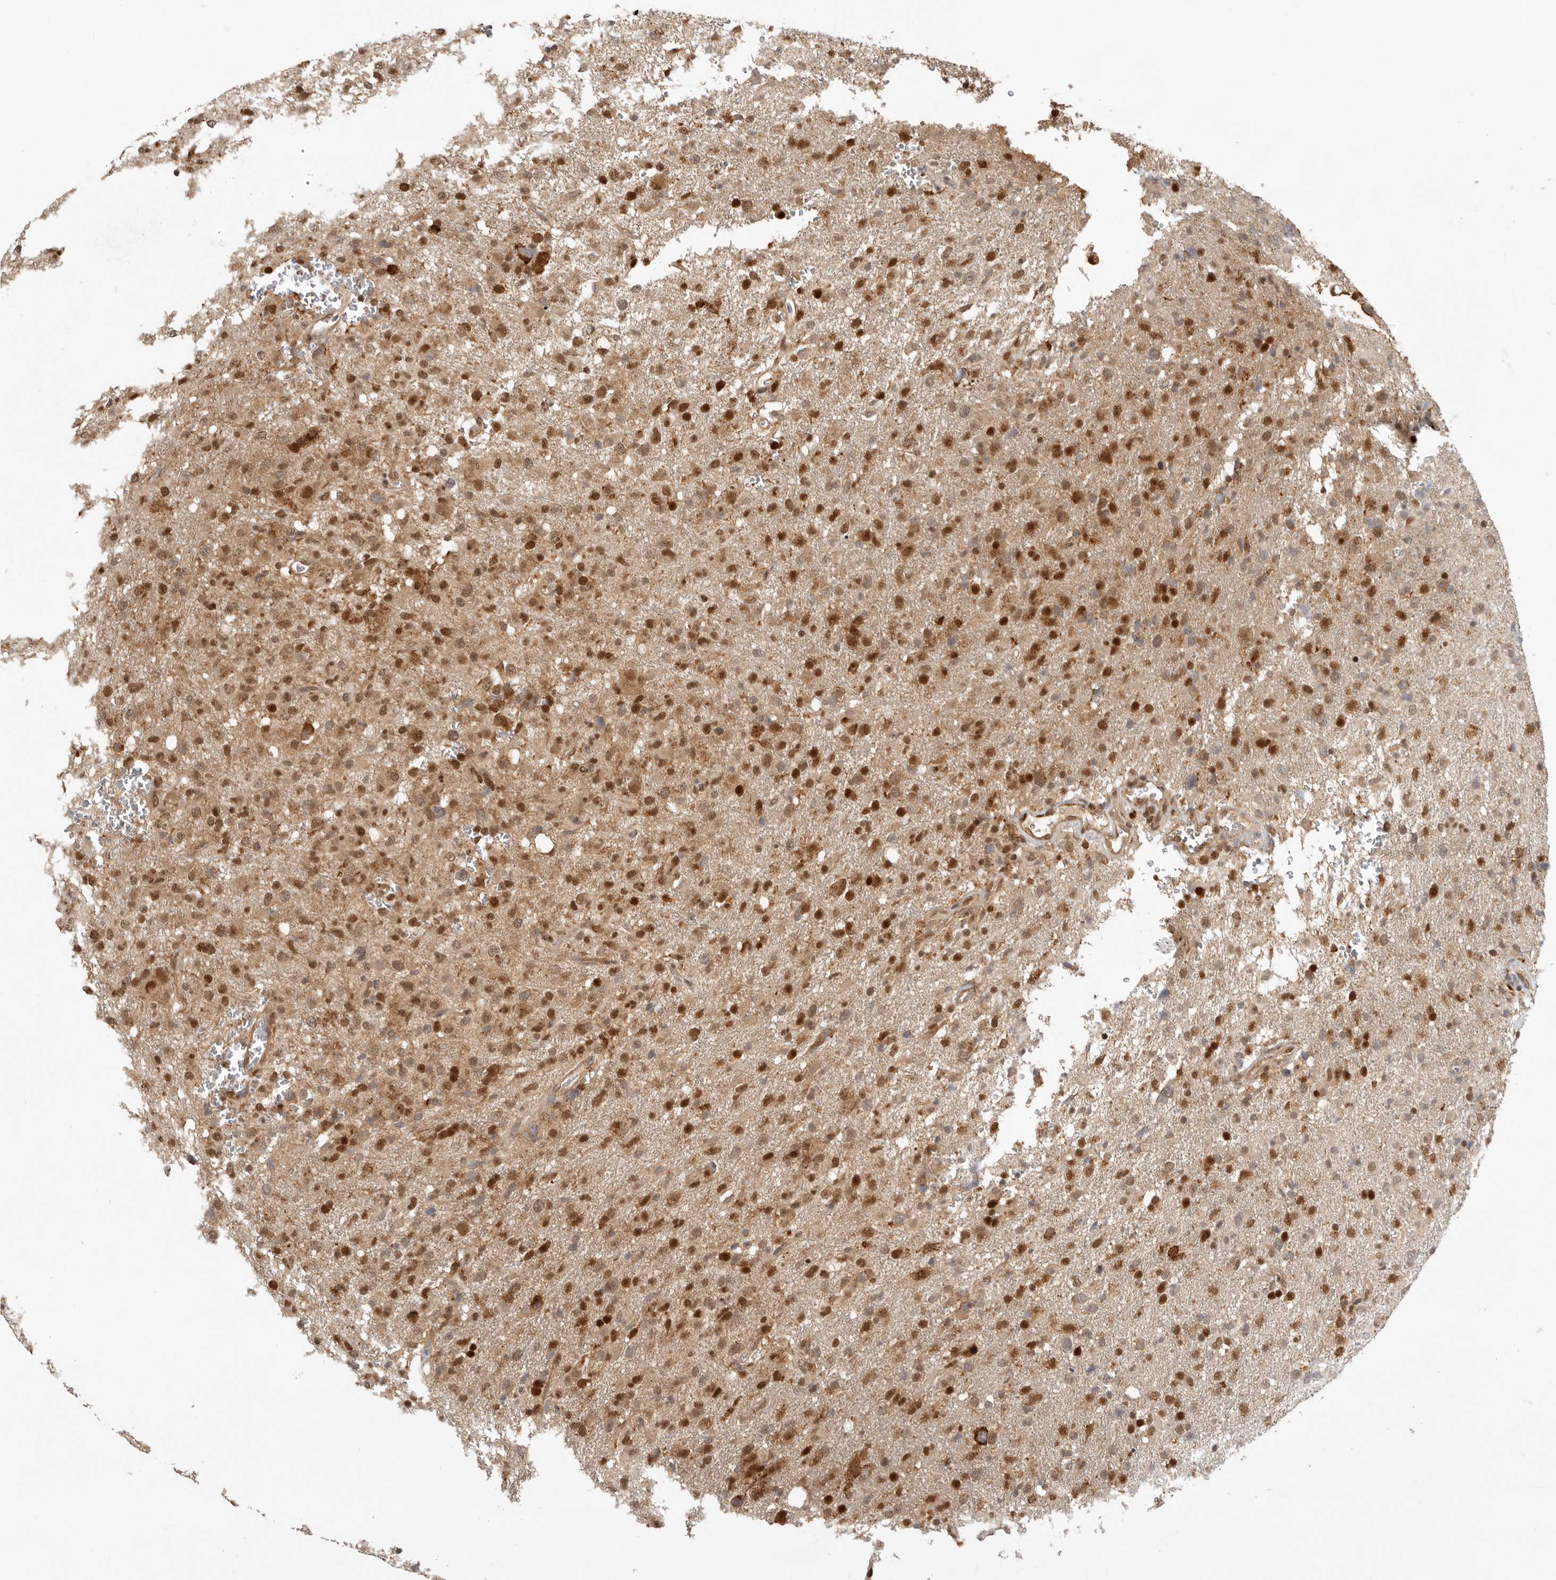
{"staining": {"intensity": "strong", "quantity": ">75%", "location": "nuclear"}, "tissue": "glioma", "cell_type": "Tumor cells", "image_type": "cancer", "snomed": [{"axis": "morphology", "description": "Glioma, malignant, High grade"}, {"axis": "topography", "description": "Brain"}], "caption": "Malignant glioma (high-grade) stained for a protein reveals strong nuclear positivity in tumor cells.", "gene": "ADPRS", "patient": {"sex": "female", "age": 57}}